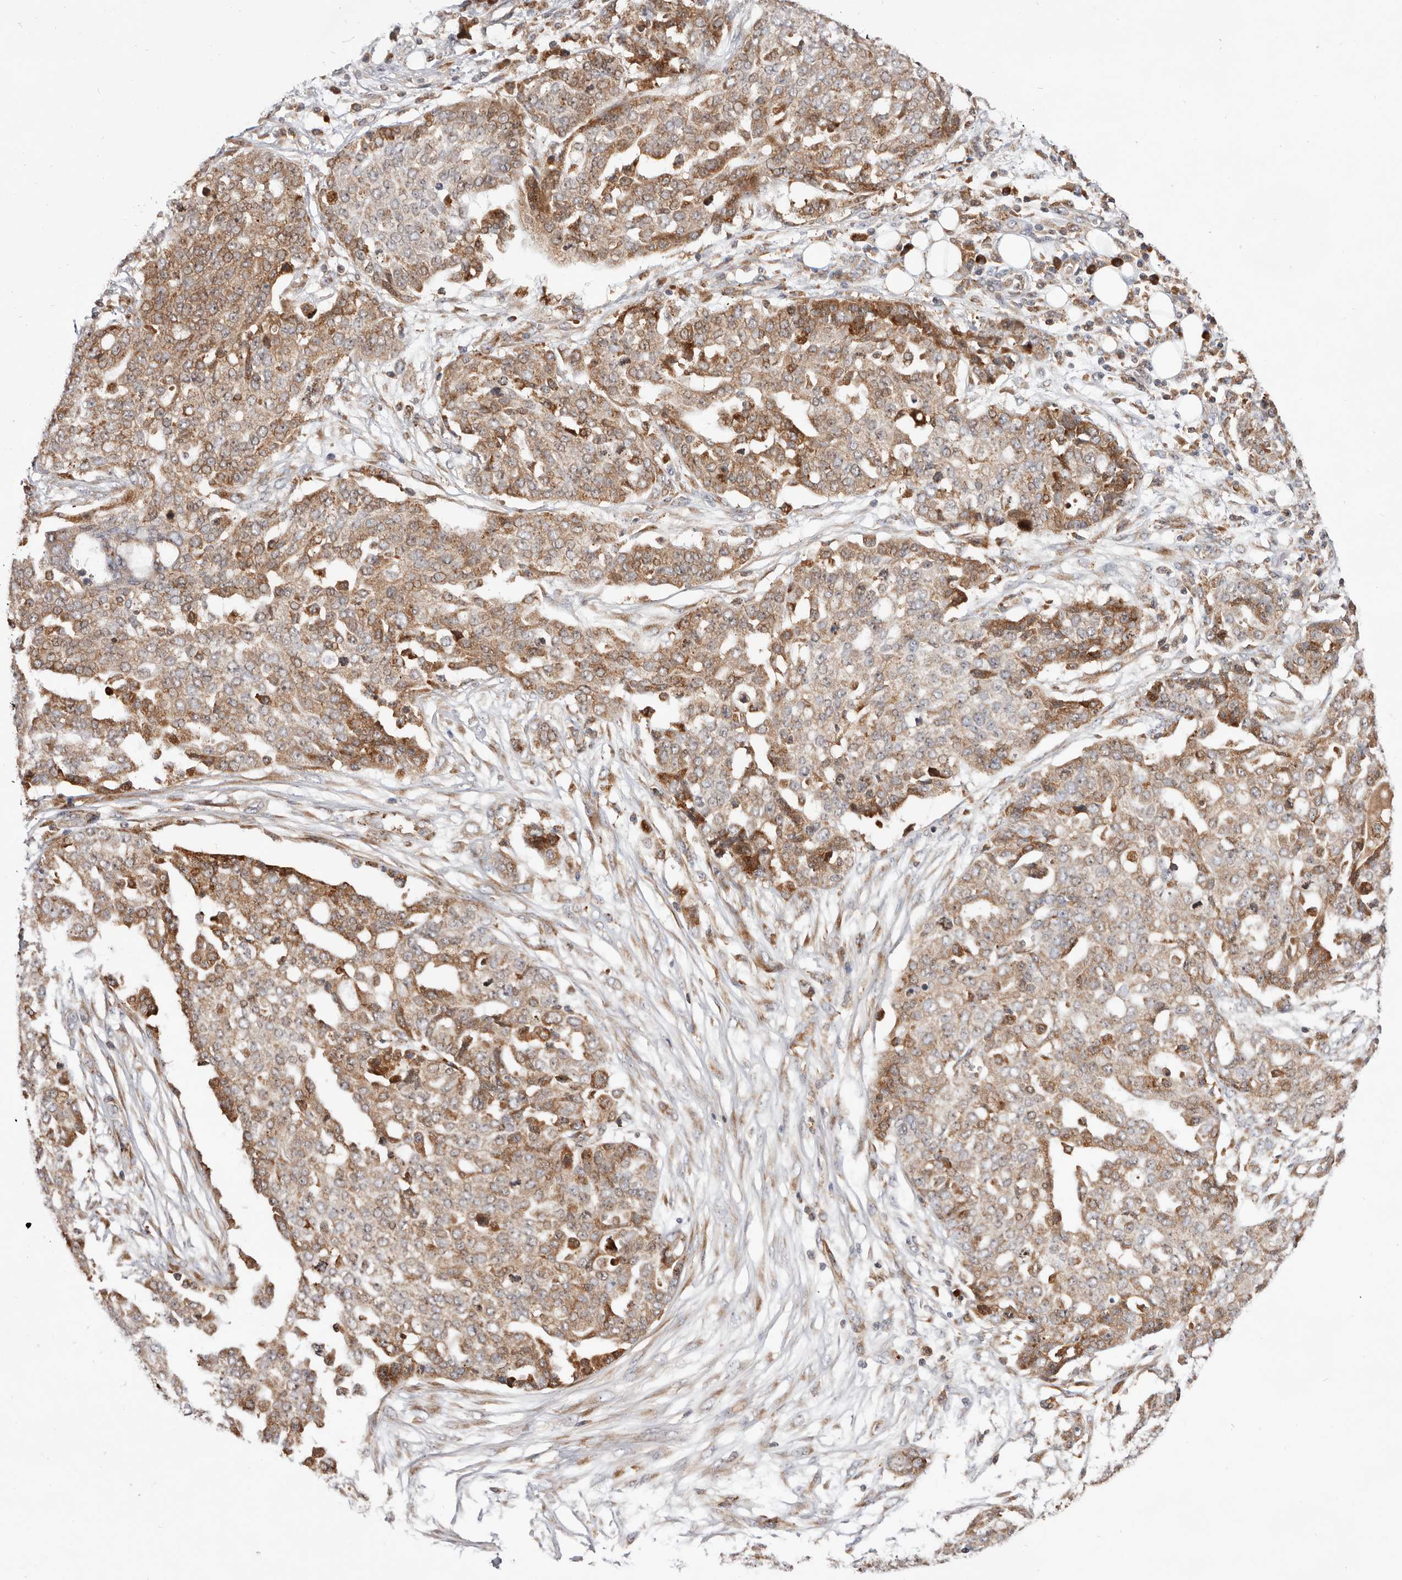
{"staining": {"intensity": "moderate", "quantity": ">75%", "location": "cytoplasmic/membranous"}, "tissue": "ovarian cancer", "cell_type": "Tumor cells", "image_type": "cancer", "snomed": [{"axis": "morphology", "description": "Cystadenocarcinoma, serous, NOS"}, {"axis": "topography", "description": "Soft tissue"}, {"axis": "topography", "description": "Ovary"}], "caption": "About >75% of tumor cells in human serous cystadenocarcinoma (ovarian) reveal moderate cytoplasmic/membranous protein expression as visualized by brown immunohistochemical staining.", "gene": "RNF213", "patient": {"sex": "female", "age": 57}}